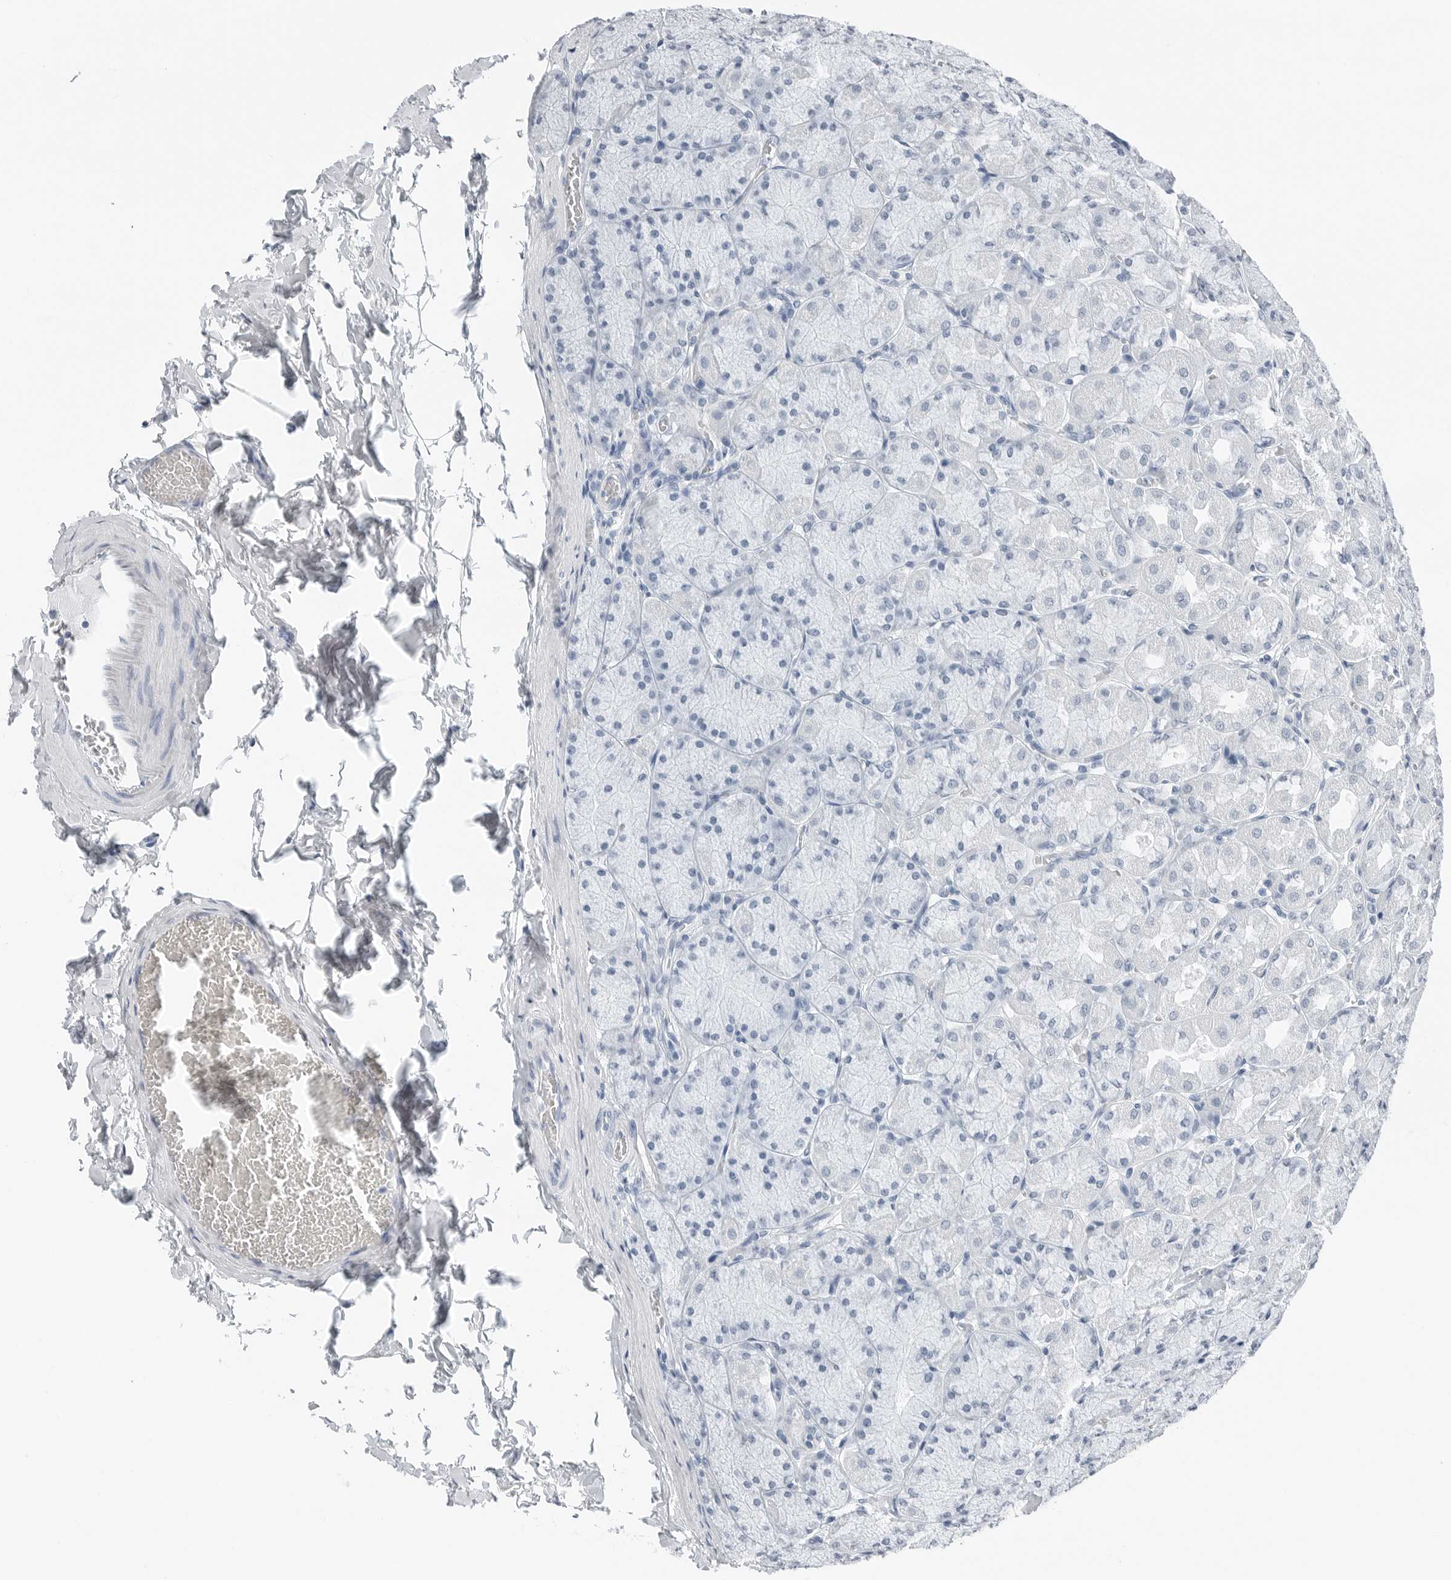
{"staining": {"intensity": "negative", "quantity": "none", "location": "none"}, "tissue": "stomach", "cell_type": "Glandular cells", "image_type": "normal", "snomed": [{"axis": "morphology", "description": "Normal tissue, NOS"}, {"axis": "topography", "description": "Stomach, upper"}], "caption": "Glandular cells show no significant protein expression in normal stomach. Brightfield microscopy of immunohistochemistry (IHC) stained with DAB (3,3'-diaminobenzidine) (brown) and hematoxylin (blue), captured at high magnification.", "gene": "SLPI", "patient": {"sex": "female", "age": 56}}